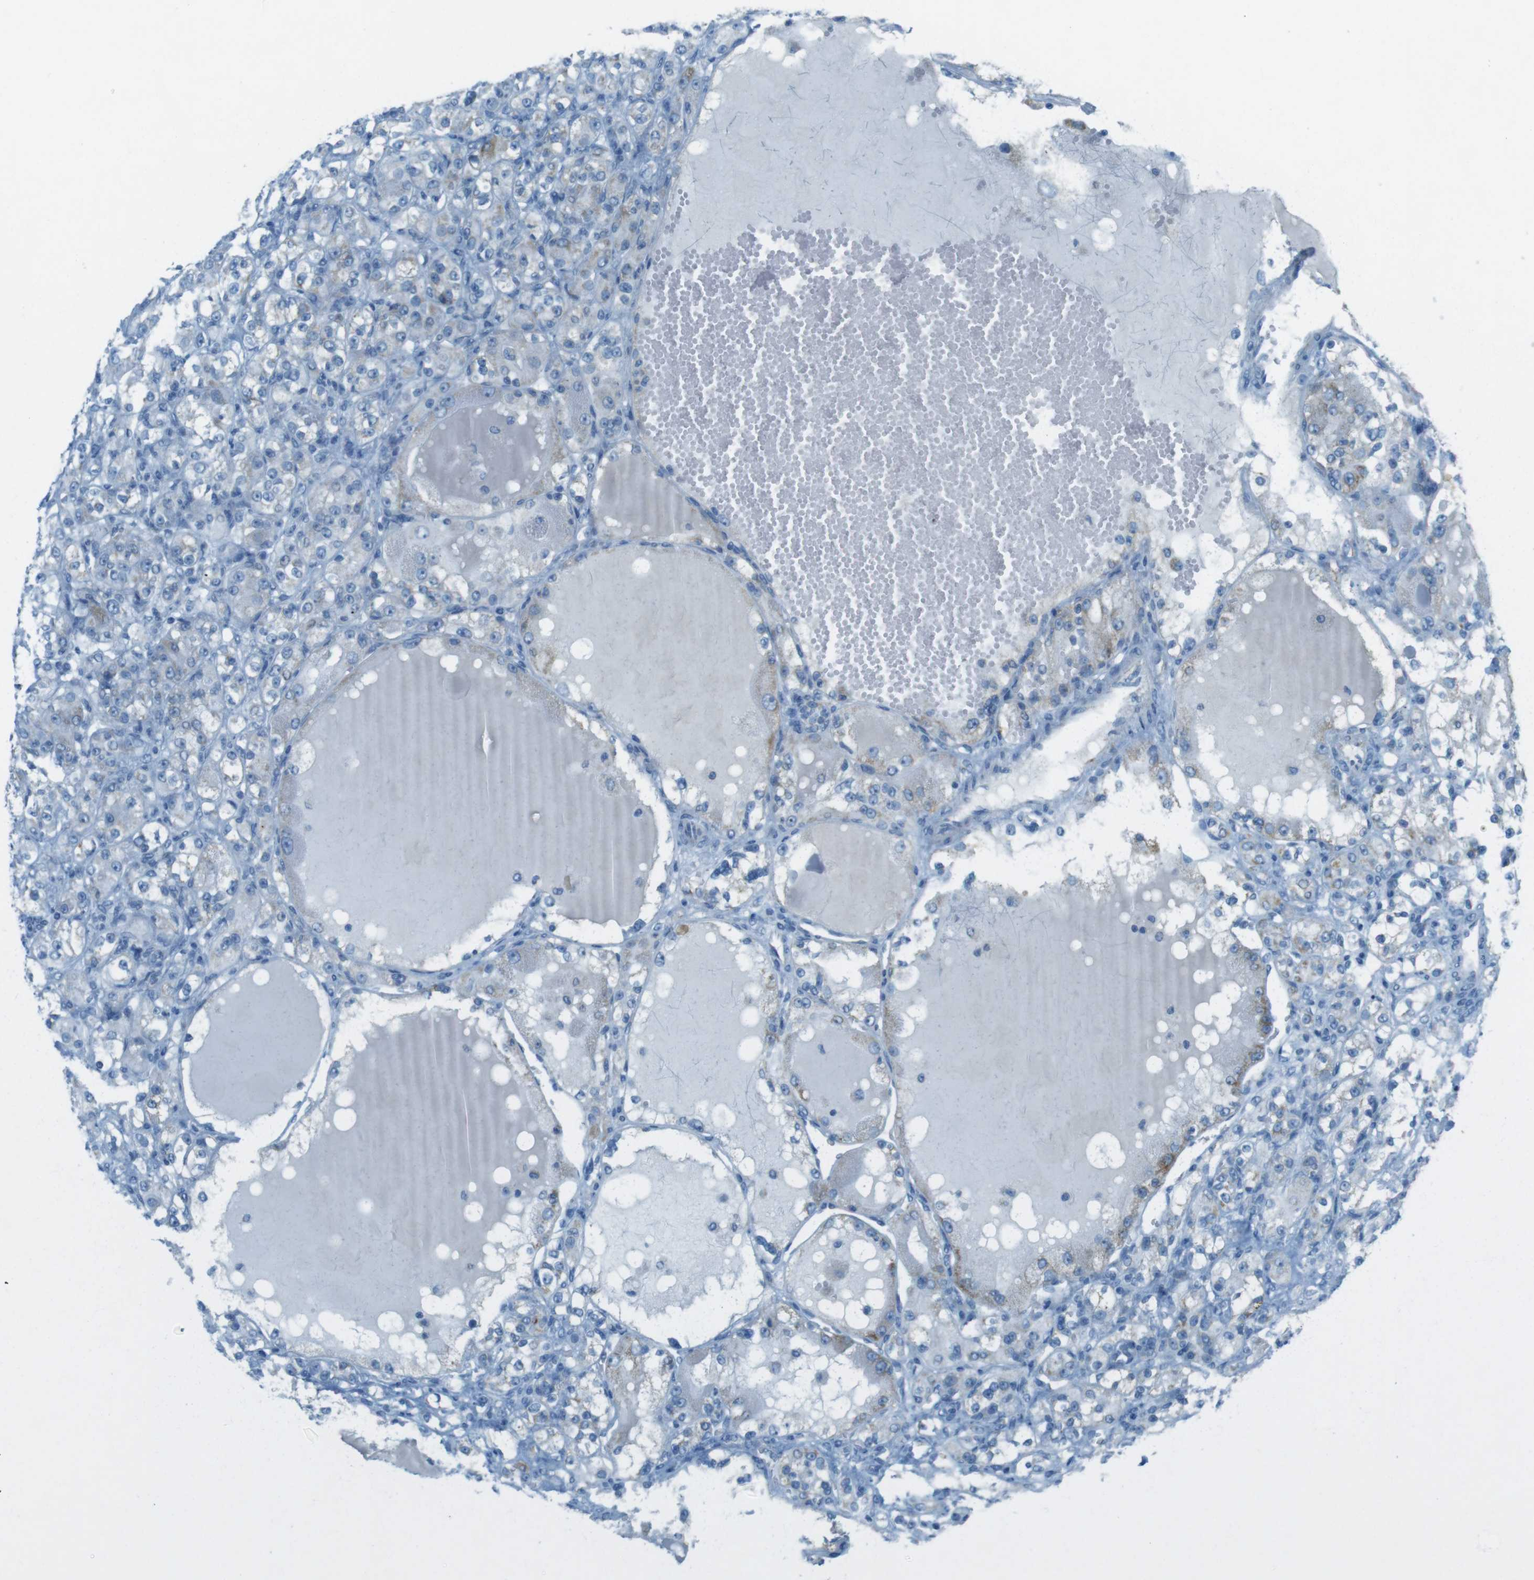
{"staining": {"intensity": "weak", "quantity": "<25%", "location": "cytoplasmic/membranous"}, "tissue": "renal cancer", "cell_type": "Tumor cells", "image_type": "cancer", "snomed": [{"axis": "morphology", "description": "Normal tissue, NOS"}, {"axis": "morphology", "description": "Adenocarcinoma, NOS"}, {"axis": "topography", "description": "Kidney"}], "caption": "Photomicrograph shows no significant protein positivity in tumor cells of renal cancer.", "gene": "DNAJA3", "patient": {"sex": "male", "age": 61}}